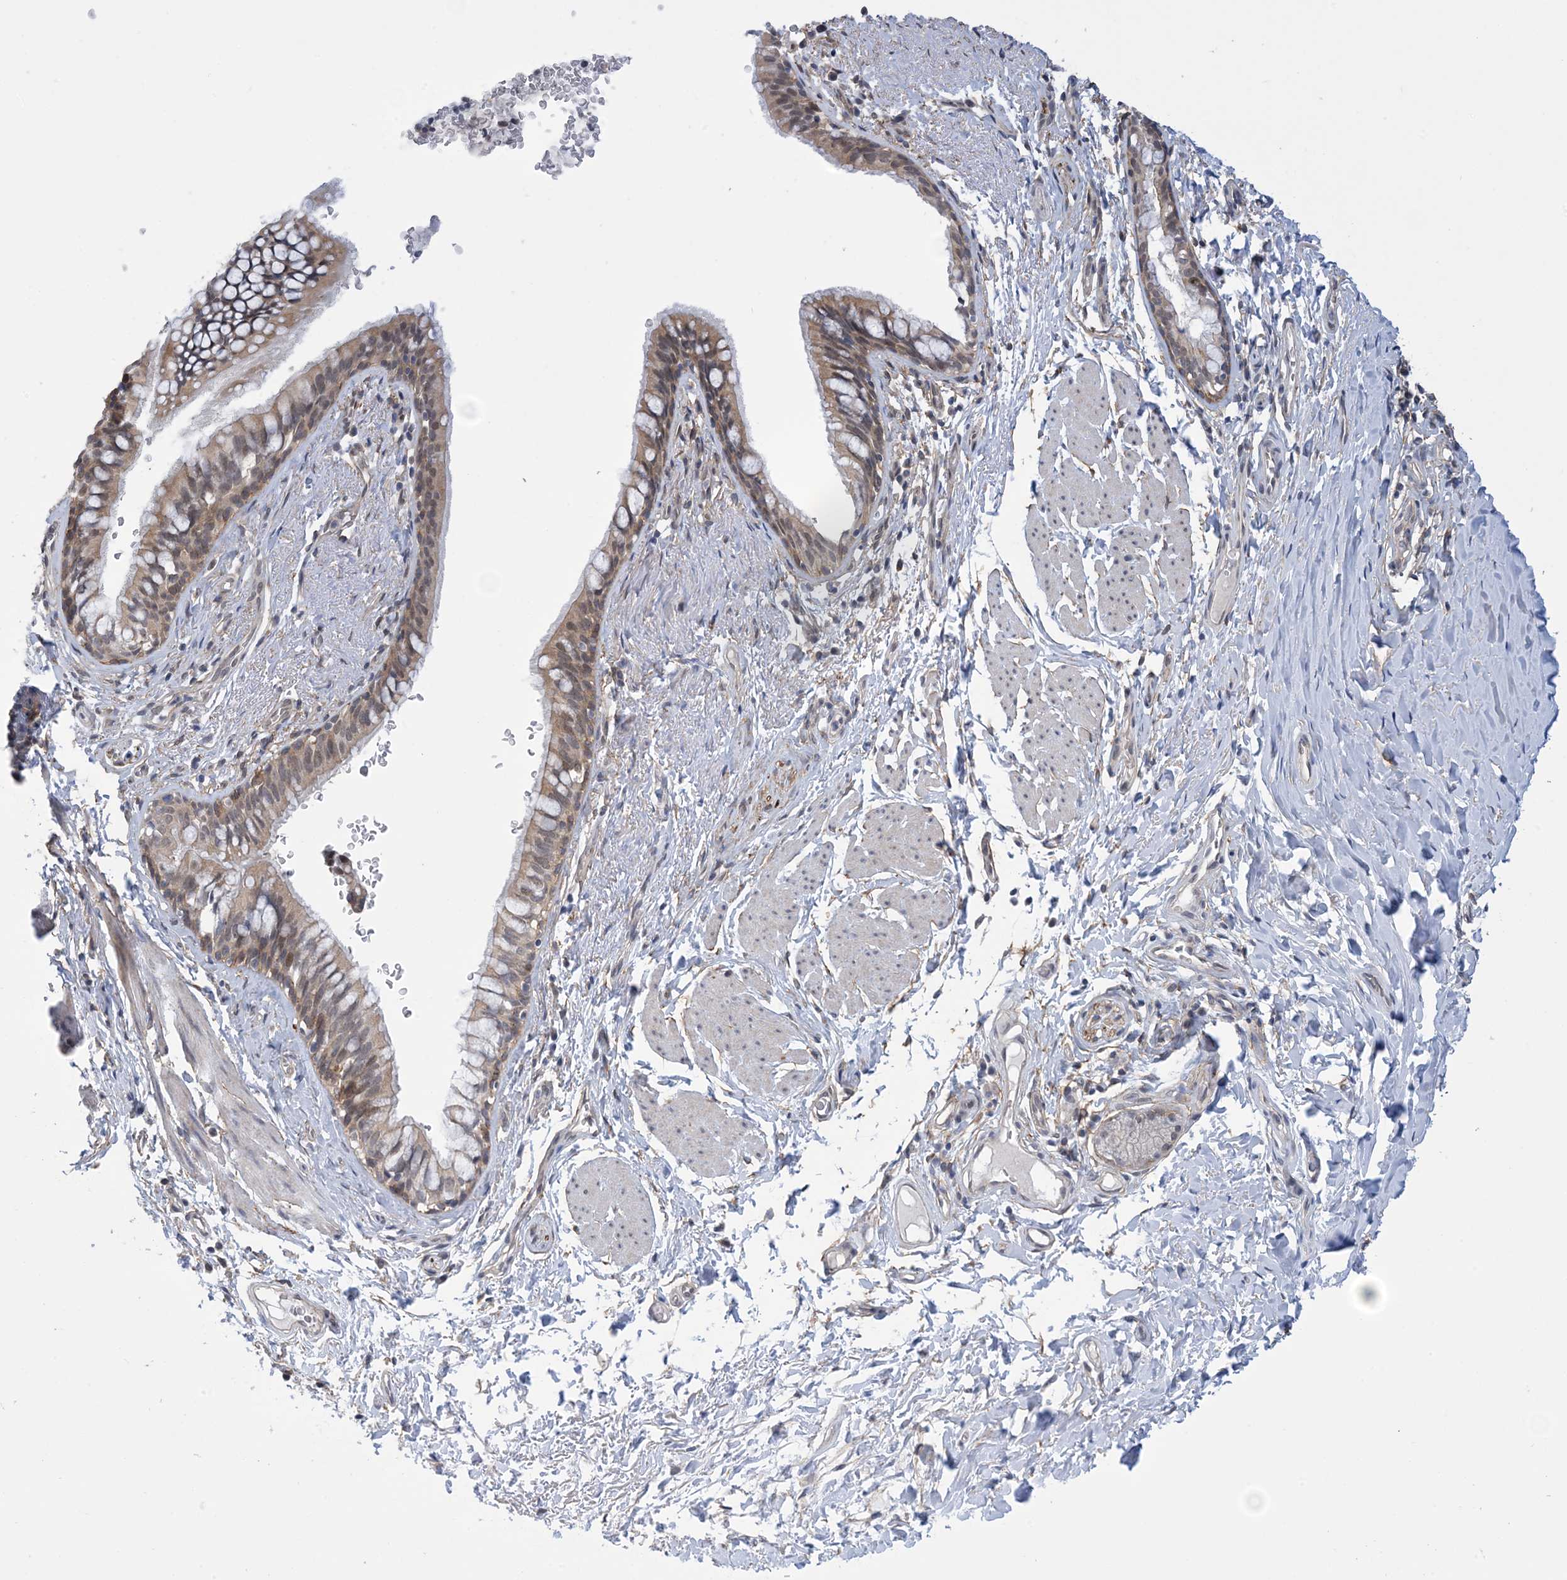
{"staining": {"intensity": "weak", "quantity": ">75%", "location": "cytoplasmic/membranous,nuclear"}, "tissue": "bronchus", "cell_type": "Respiratory epithelial cells", "image_type": "normal", "snomed": [{"axis": "morphology", "description": "Normal tissue, NOS"}, {"axis": "topography", "description": "Cartilage tissue"}, {"axis": "topography", "description": "Bronchus"}], "caption": "Immunohistochemistry (IHC) of unremarkable human bronchus reveals low levels of weak cytoplasmic/membranous,nuclear expression in about >75% of respiratory epithelial cells.", "gene": "ZNF8", "patient": {"sex": "female", "age": 36}}